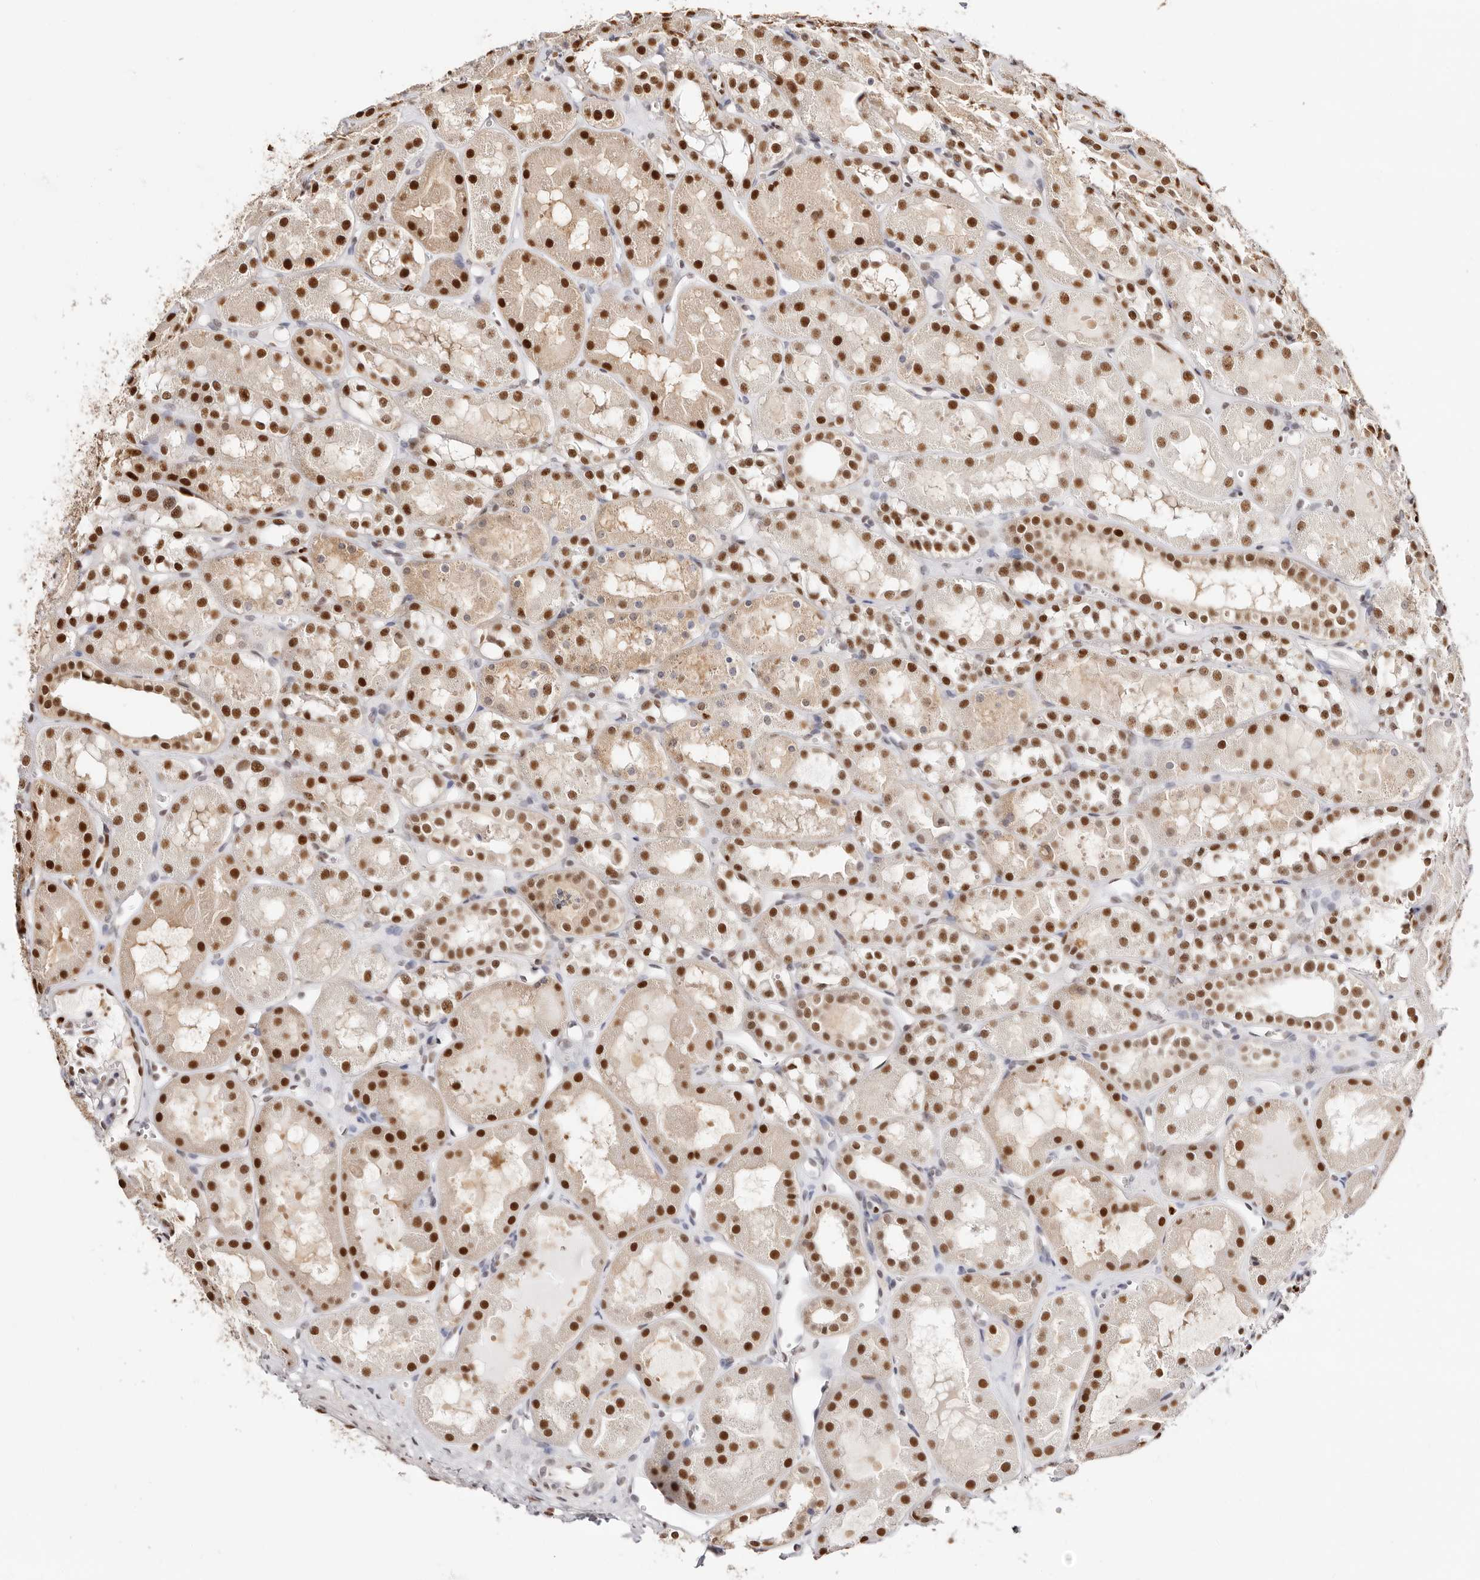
{"staining": {"intensity": "moderate", "quantity": "<25%", "location": "nuclear"}, "tissue": "kidney", "cell_type": "Cells in glomeruli", "image_type": "normal", "snomed": [{"axis": "morphology", "description": "Normal tissue, NOS"}, {"axis": "topography", "description": "Kidney"}], "caption": "Moderate nuclear expression is appreciated in about <25% of cells in glomeruli in unremarkable kidney.", "gene": "TKT", "patient": {"sex": "male", "age": 16}}